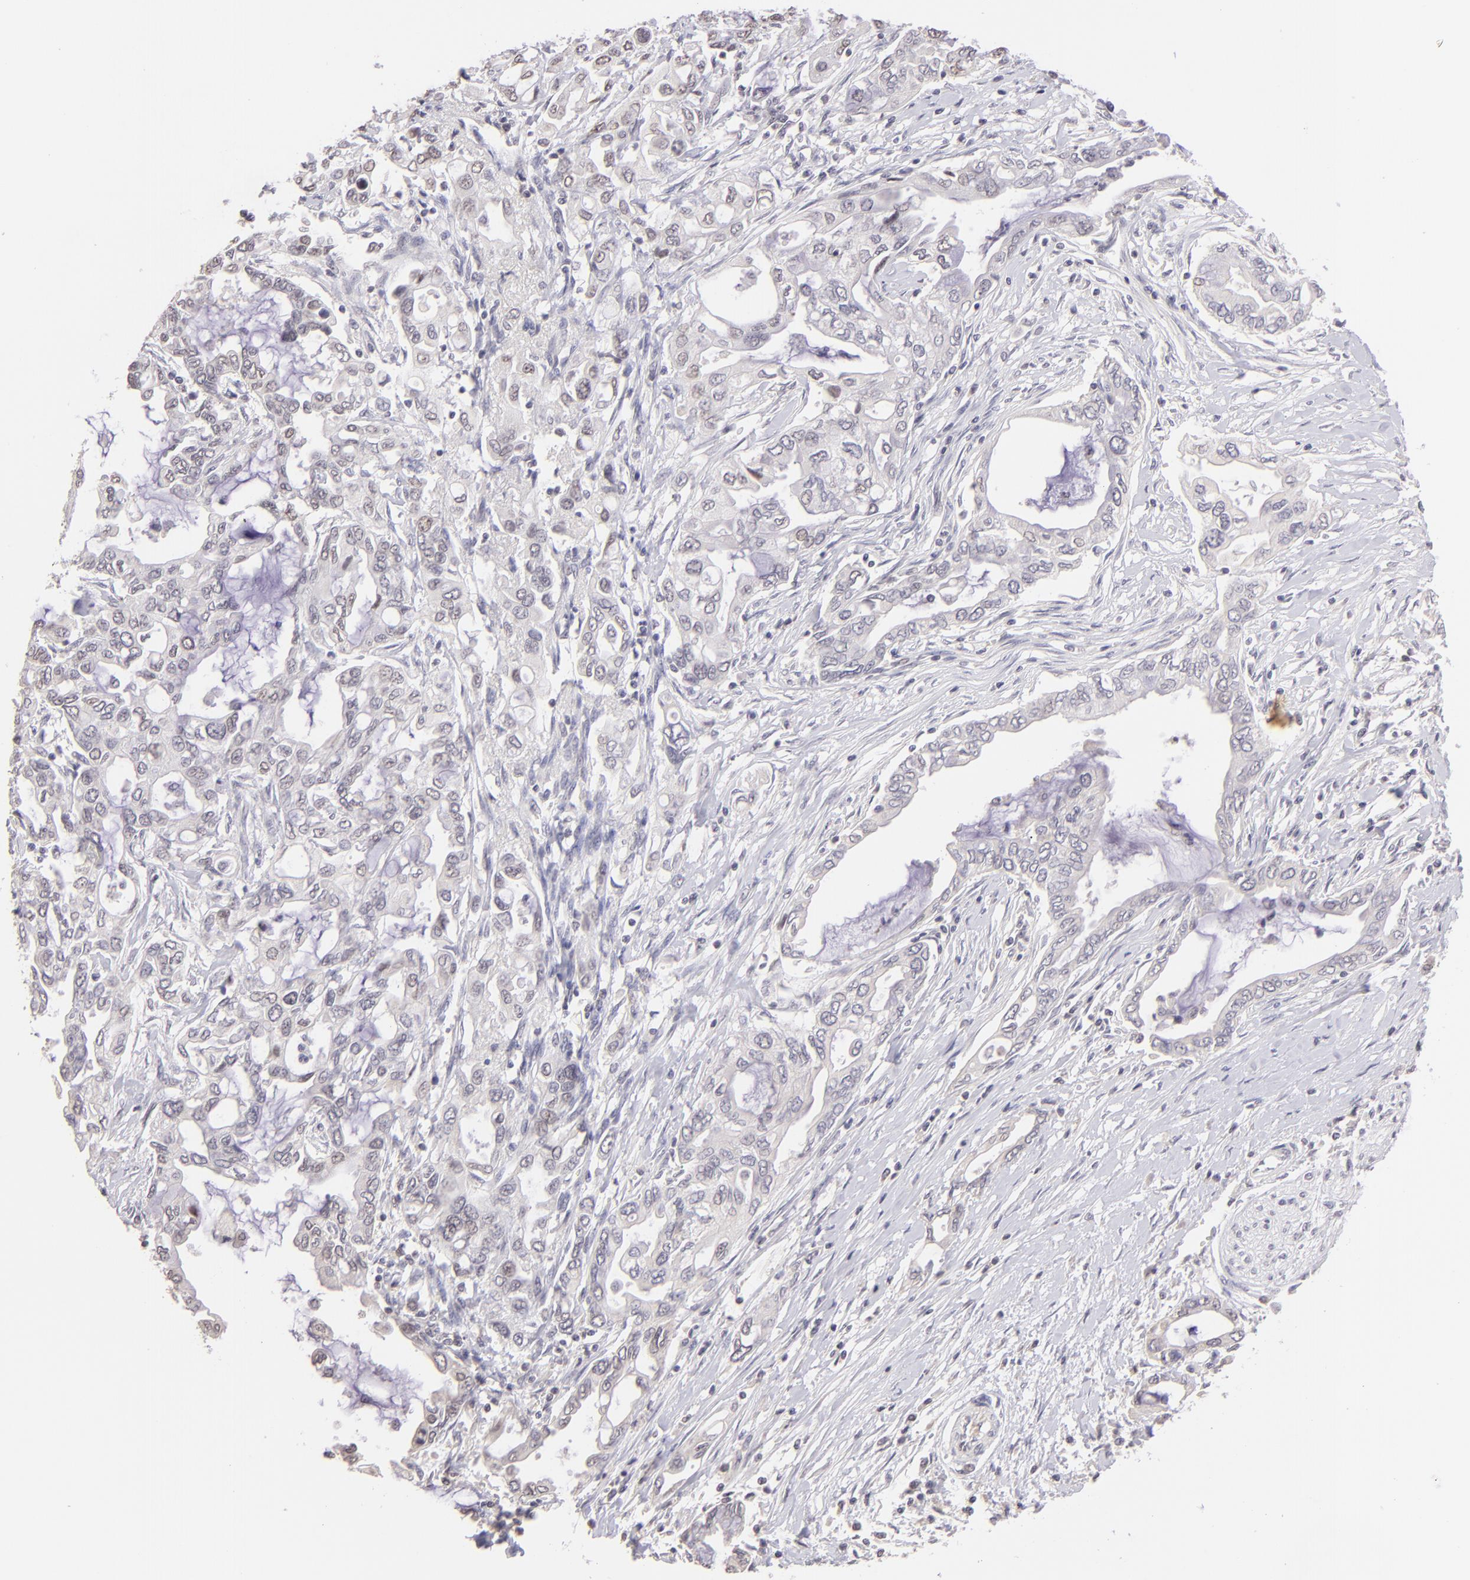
{"staining": {"intensity": "negative", "quantity": "none", "location": "none"}, "tissue": "pancreatic cancer", "cell_type": "Tumor cells", "image_type": "cancer", "snomed": [{"axis": "morphology", "description": "Adenocarcinoma, NOS"}, {"axis": "topography", "description": "Pancreas"}], "caption": "Photomicrograph shows no significant protein staining in tumor cells of pancreatic adenocarcinoma.", "gene": "MAGEA1", "patient": {"sex": "female", "age": 57}}